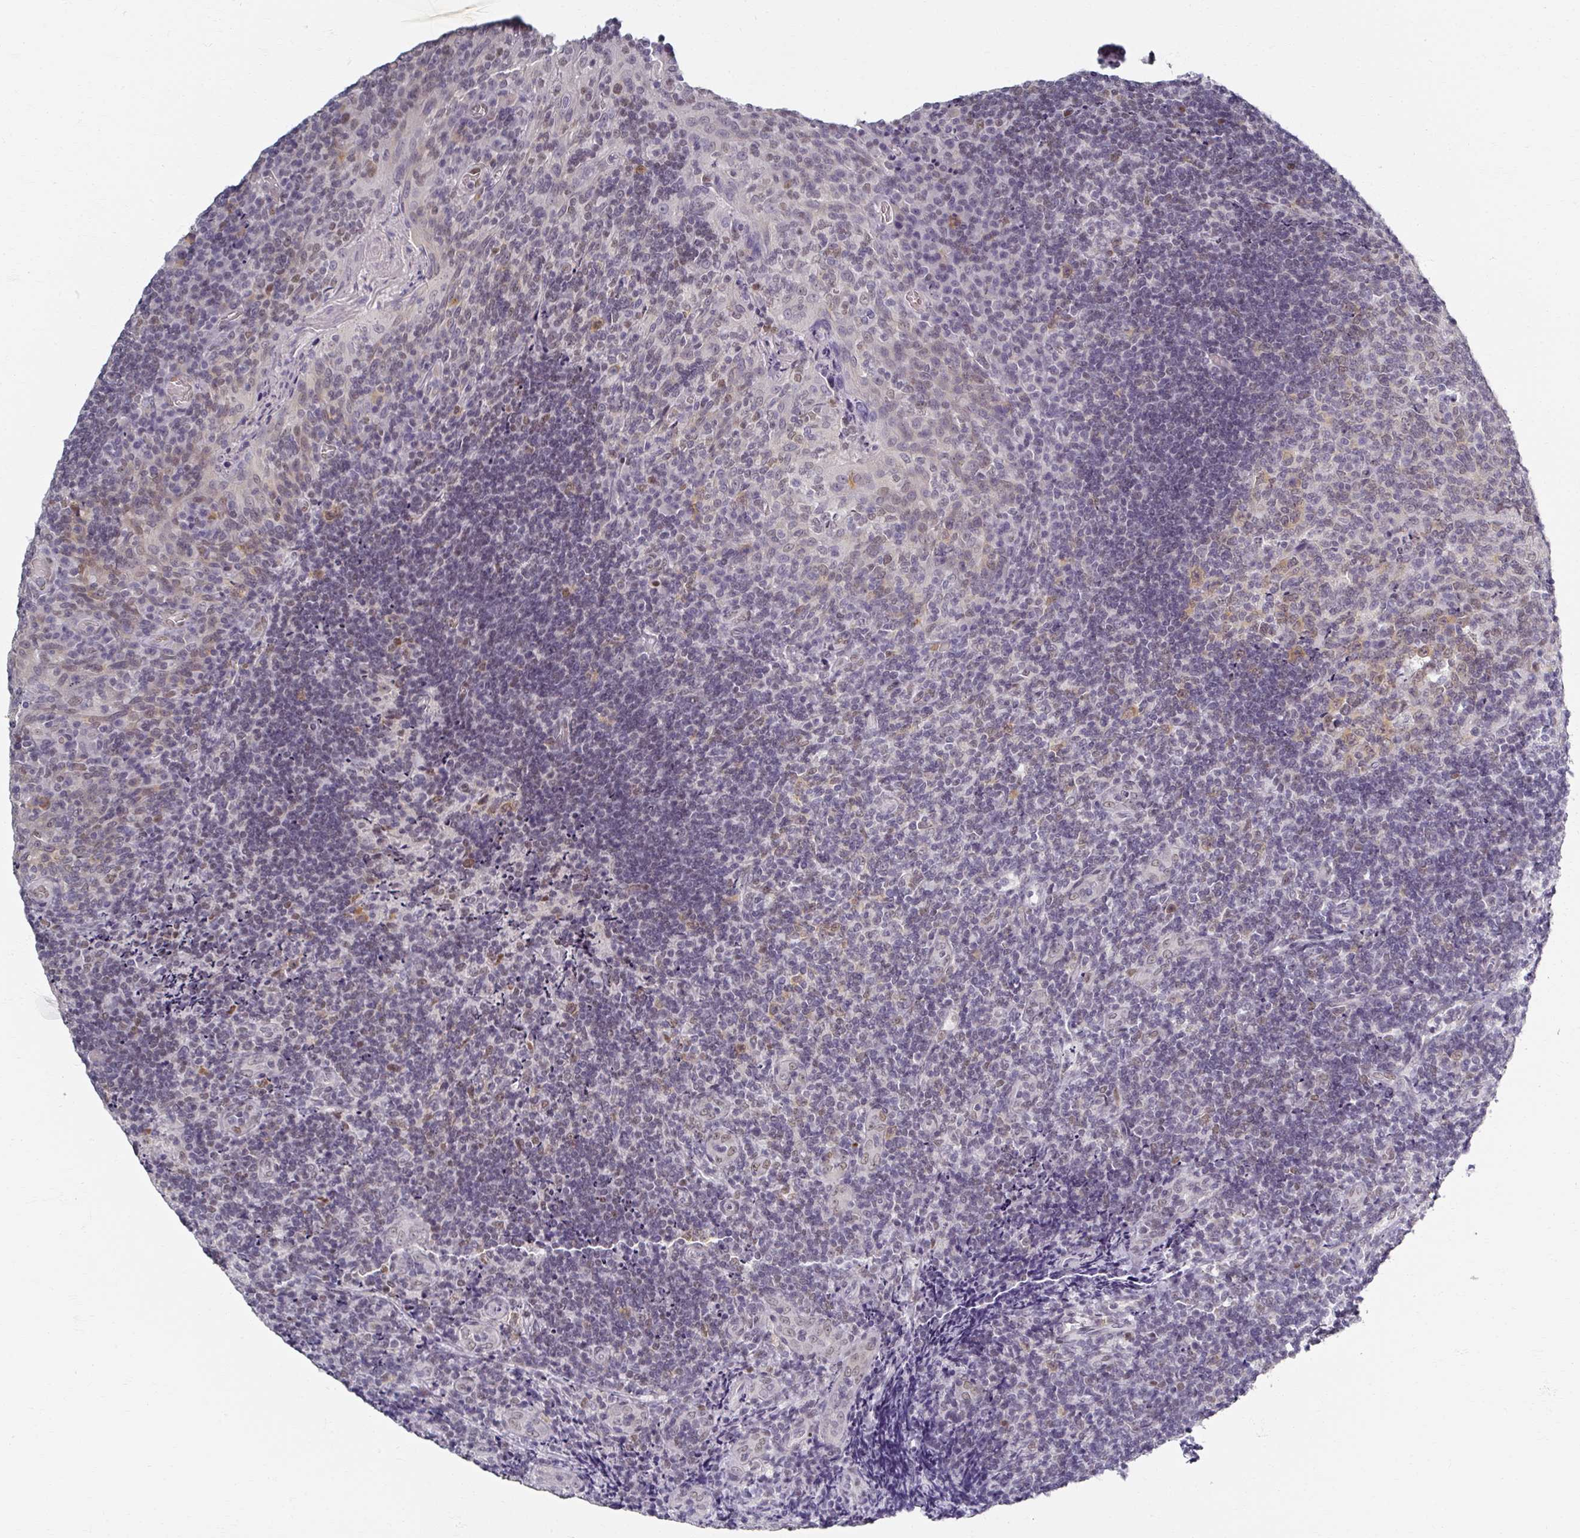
{"staining": {"intensity": "moderate", "quantity": "25%-75%", "location": "nuclear"}, "tissue": "tonsil", "cell_type": "Germinal center cells", "image_type": "normal", "snomed": [{"axis": "morphology", "description": "Normal tissue, NOS"}, {"axis": "topography", "description": "Tonsil"}], "caption": "The image exhibits staining of unremarkable tonsil, revealing moderate nuclear protein expression (brown color) within germinal center cells. The staining was performed using DAB (3,3'-diaminobenzidine) to visualize the protein expression in brown, while the nuclei were stained in blue with hematoxylin (Magnification: 20x).", "gene": "RIPOR3", "patient": {"sex": "male", "age": 17}}